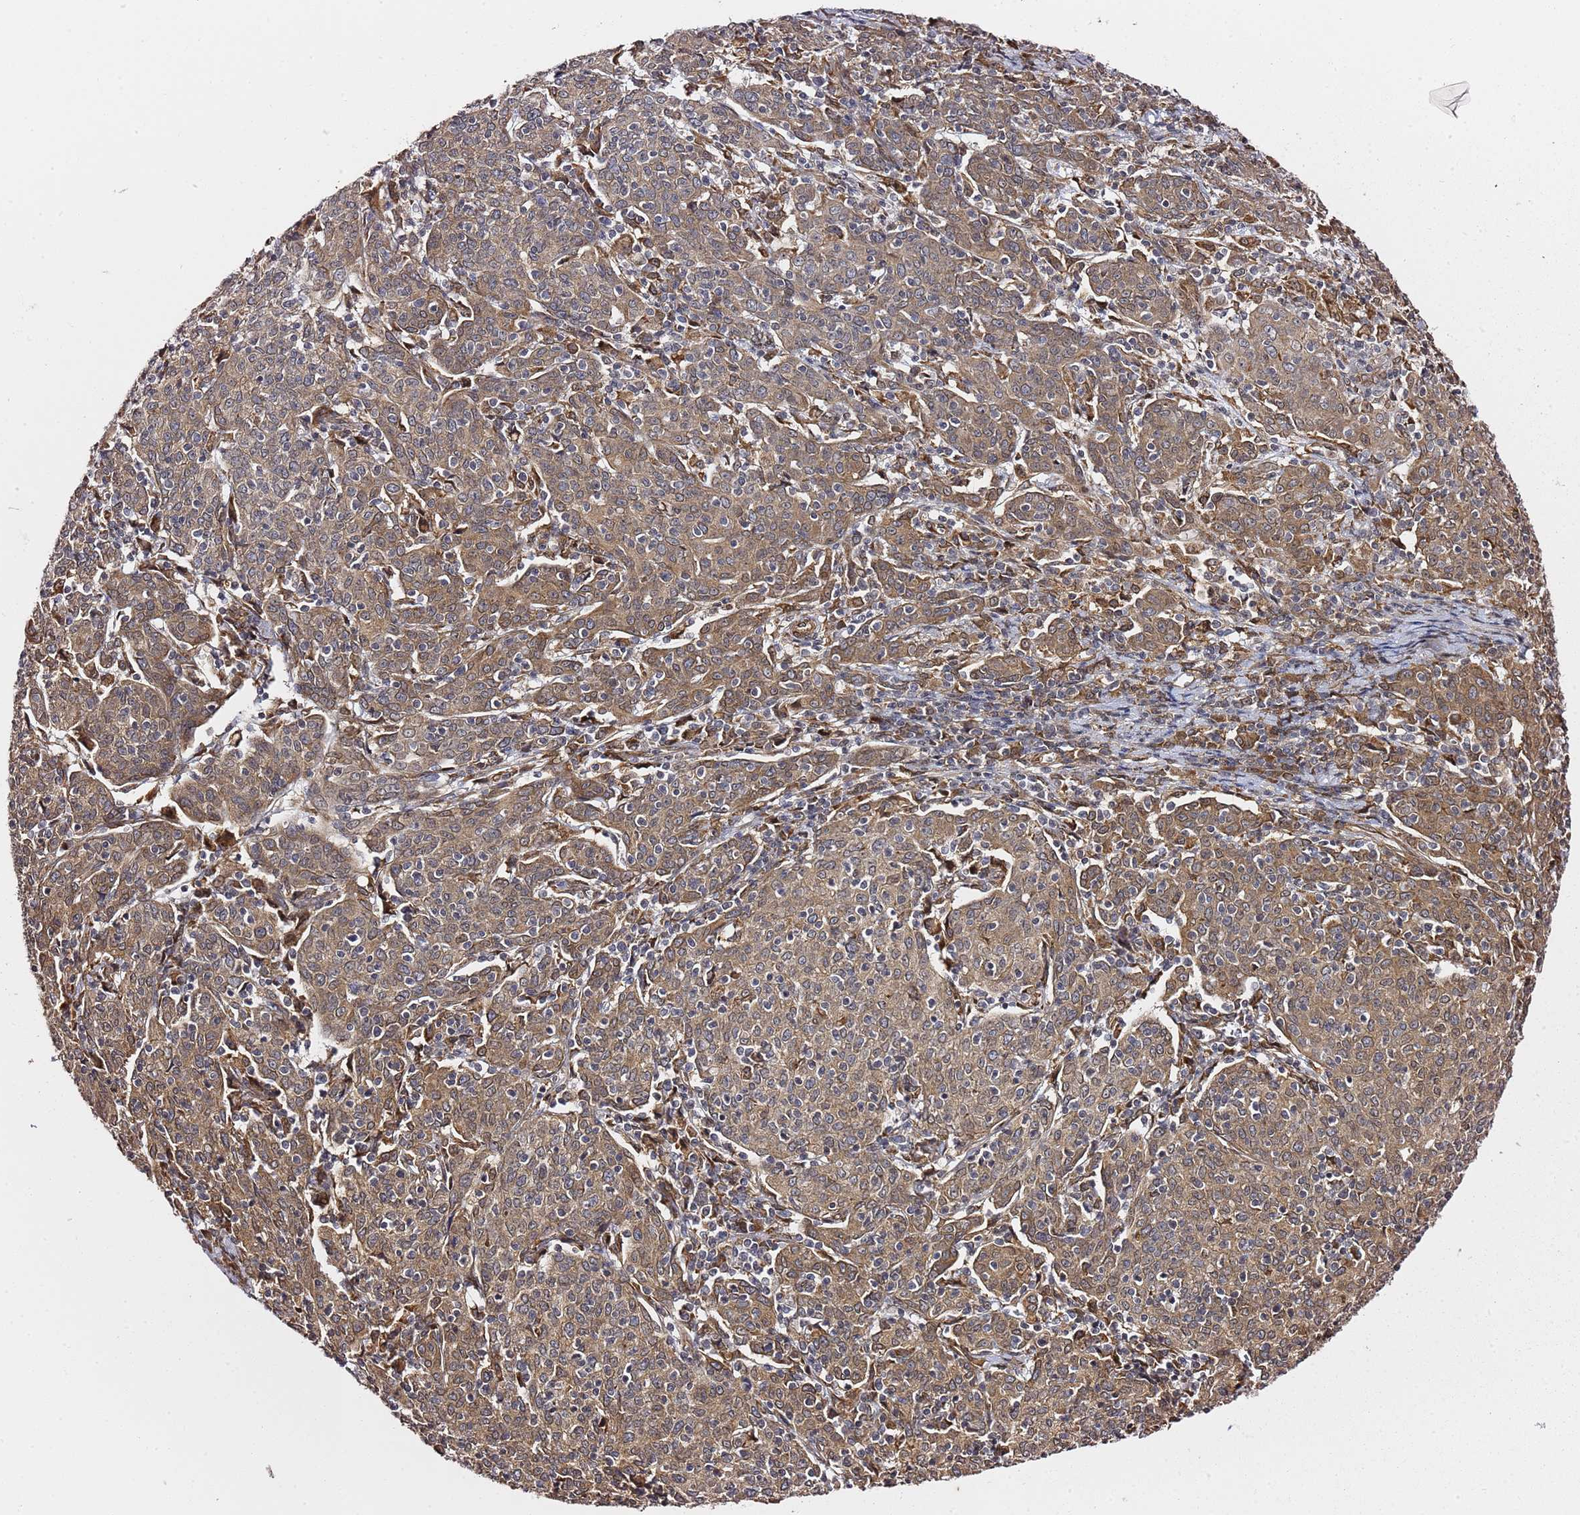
{"staining": {"intensity": "moderate", "quantity": ">75%", "location": "cytoplasmic/membranous"}, "tissue": "cervical cancer", "cell_type": "Tumor cells", "image_type": "cancer", "snomed": [{"axis": "morphology", "description": "Squamous cell carcinoma, NOS"}, {"axis": "topography", "description": "Cervix"}], "caption": "IHC (DAB (3,3'-diaminobenzidine)) staining of human squamous cell carcinoma (cervical) exhibits moderate cytoplasmic/membranous protein staining in about >75% of tumor cells. (Brightfield microscopy of DAB IHC at high magnification).", "gene": "PRKAB2", "patient": {"sex": "female", "age": 67}}